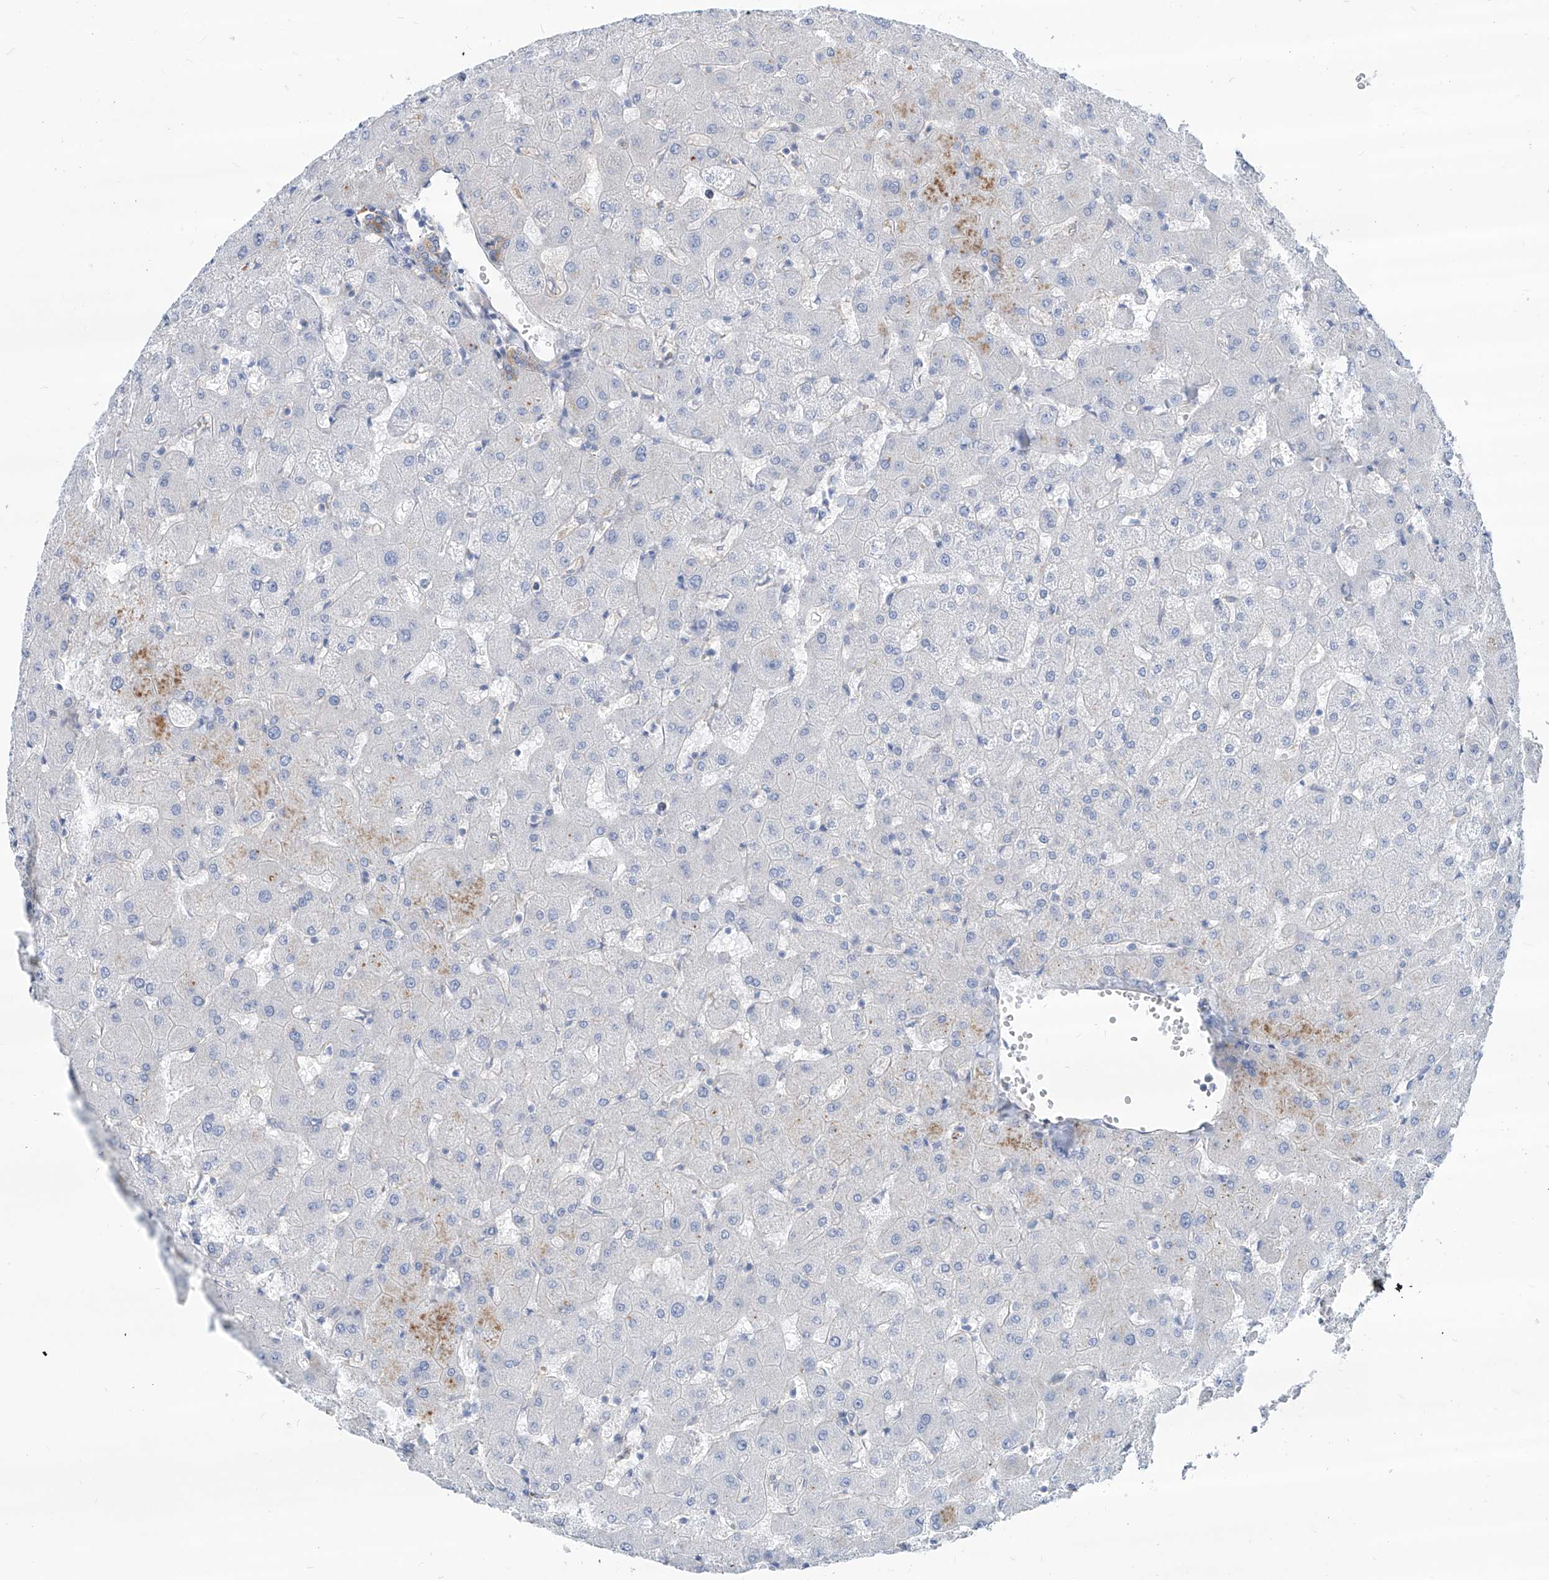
{"staining": {"intensity": "weak", "quantity": "25%-75%", "location": "cytoplasmic/membranous"}, "tissue": "liver", "cell_type": "Cholangiocytes", "image_type": "normal", "snomed": [{"axis": "morphology", "description": "Normal tissue, NOS"}, {"axis": "topography", "description": "Liver"}], "caption": "The photomicrograph exhibits staining of unremarkable liver, revealing weak cytoplasmic/membranous protein expression (brown color) within cholangiocytes.", "gene": "AKAP10", "patient": {"sex": "female", "age": 63}}